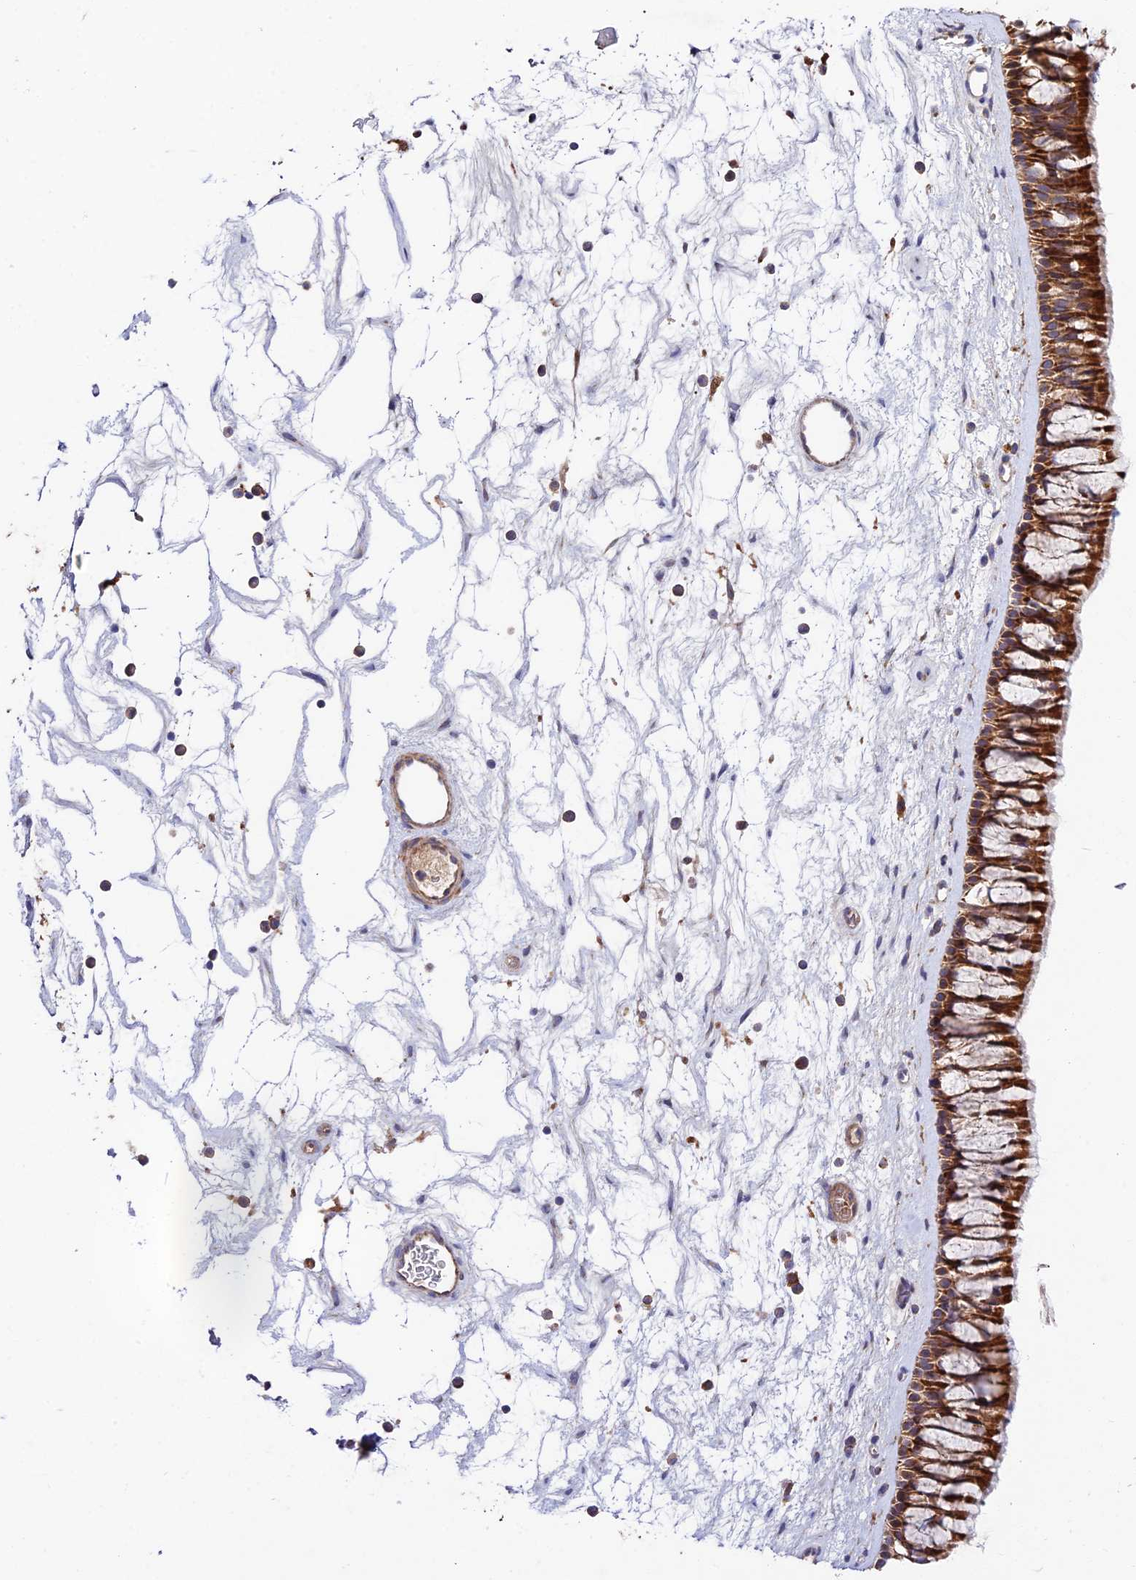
{"staining": {"intensity": "strong", "quantity": ">75%", "location": "cytoplasmic/membranous"}, "tissue": "nasopharynx", "cell_type": "Respiratory epithelial cells", "image_type": "normal", "snomed": [{"axis": "morphology", "description": "Normal tissue, NOS"}, {"axis": "topography", "description": "Nasopharynx"}], "caption": "Unremarkable nasopharynx shows strong cytoplasmic/membranous expression in about >75% of respiratory epithelial cells, visualized by immunohistochemistry.", "gene": "FUOM", "patient": {"sex": "male", "age": 64}}